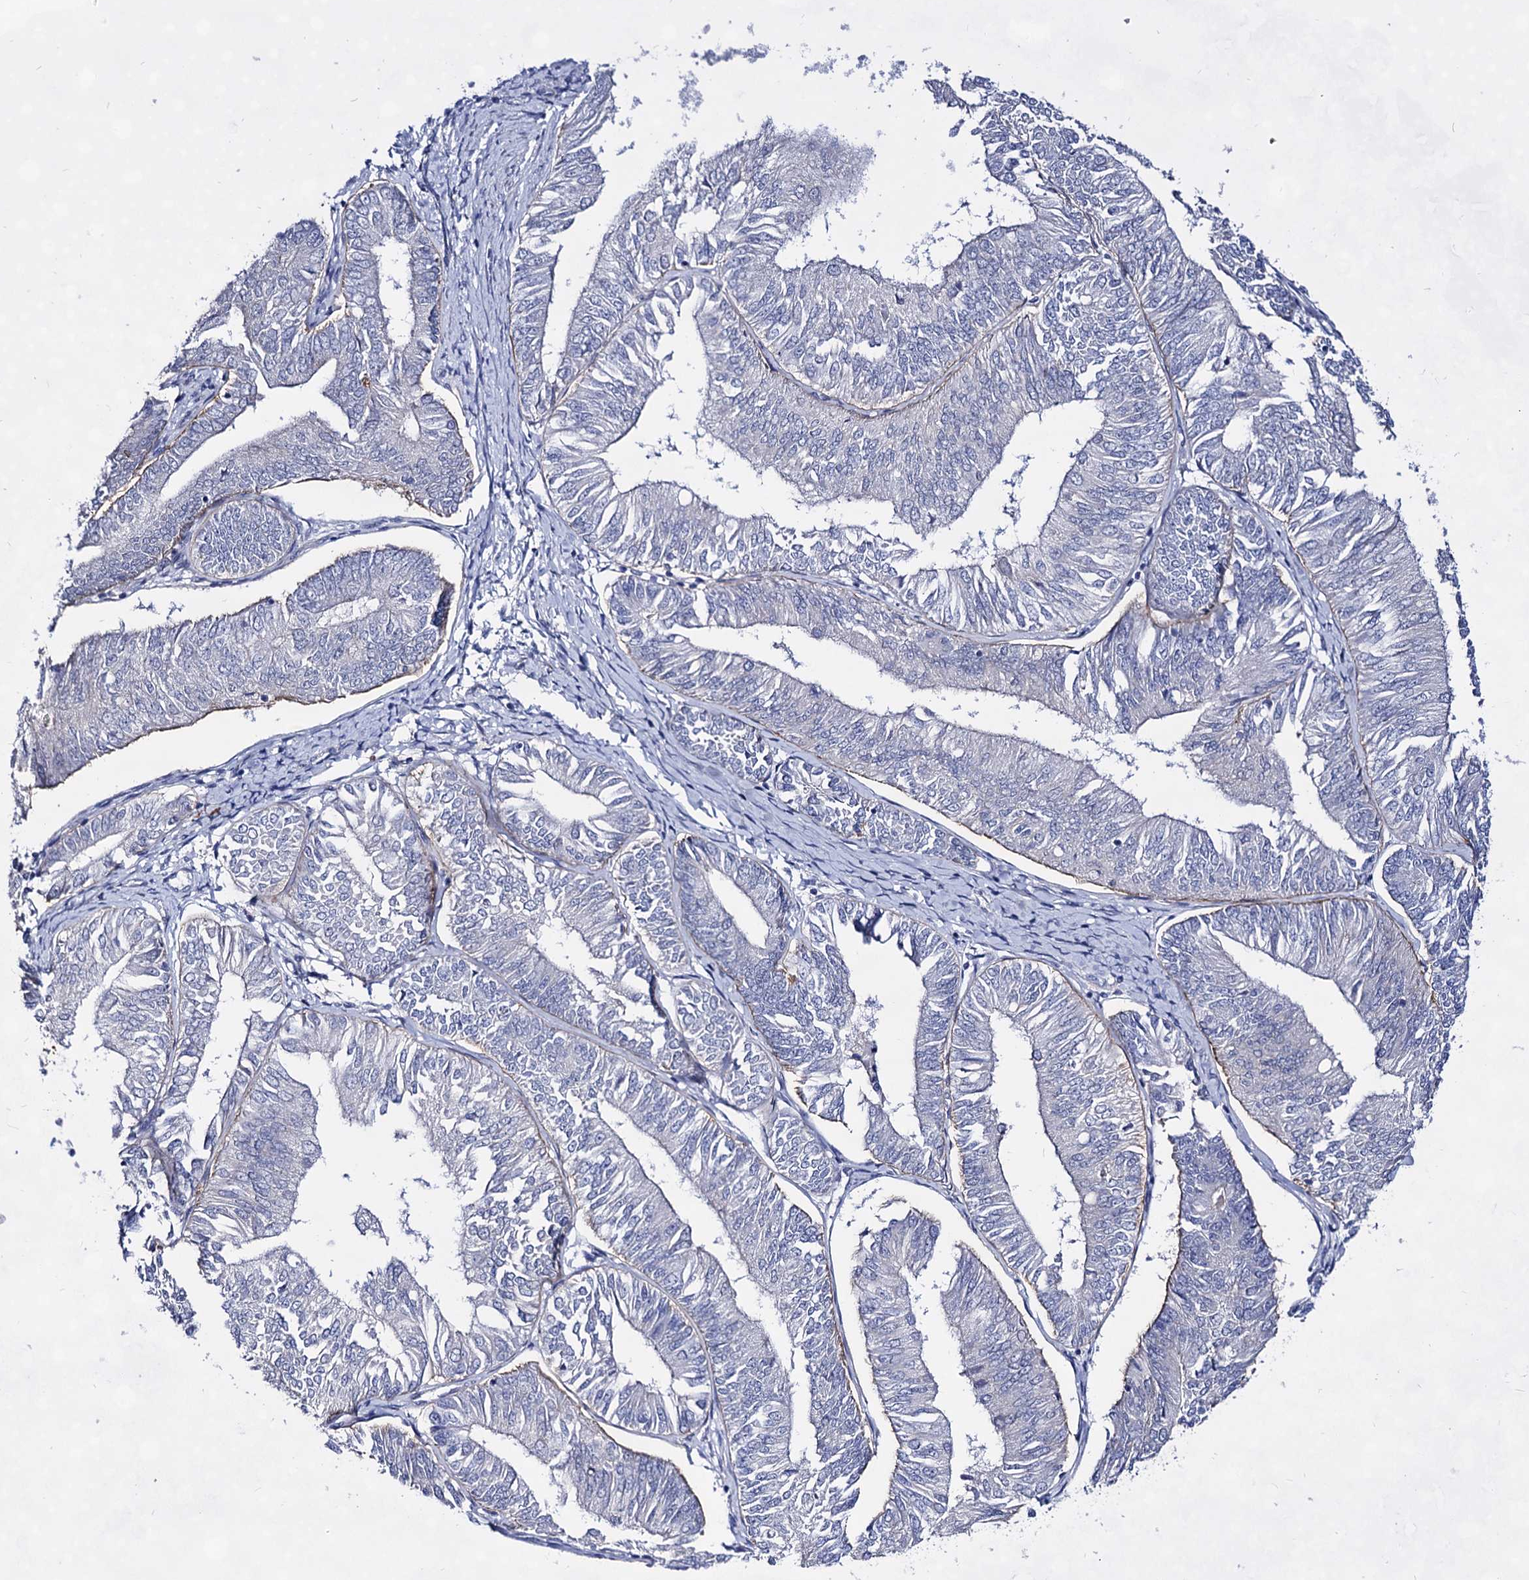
{"staining": {"intensity": "negative", "quantity": "none", "location": "none"}, "tissue": "endometrial cancer", "cell_type": "Tumor cells", "image_type": "cancer", "snomed": [{"axis": "morphology", "description": "Adenocarcinoma, NOS"}, {"axis": "topography", "description": "Endometrium"}], "caption": "High power microscopy photomicrograph of an immunohistochemistry micrograph of endometrial adenocarcinoma, revealing no significant staining in tumor cells.", "gene": "PLIN1", "patient": {"sex": "female", "age": 58}}